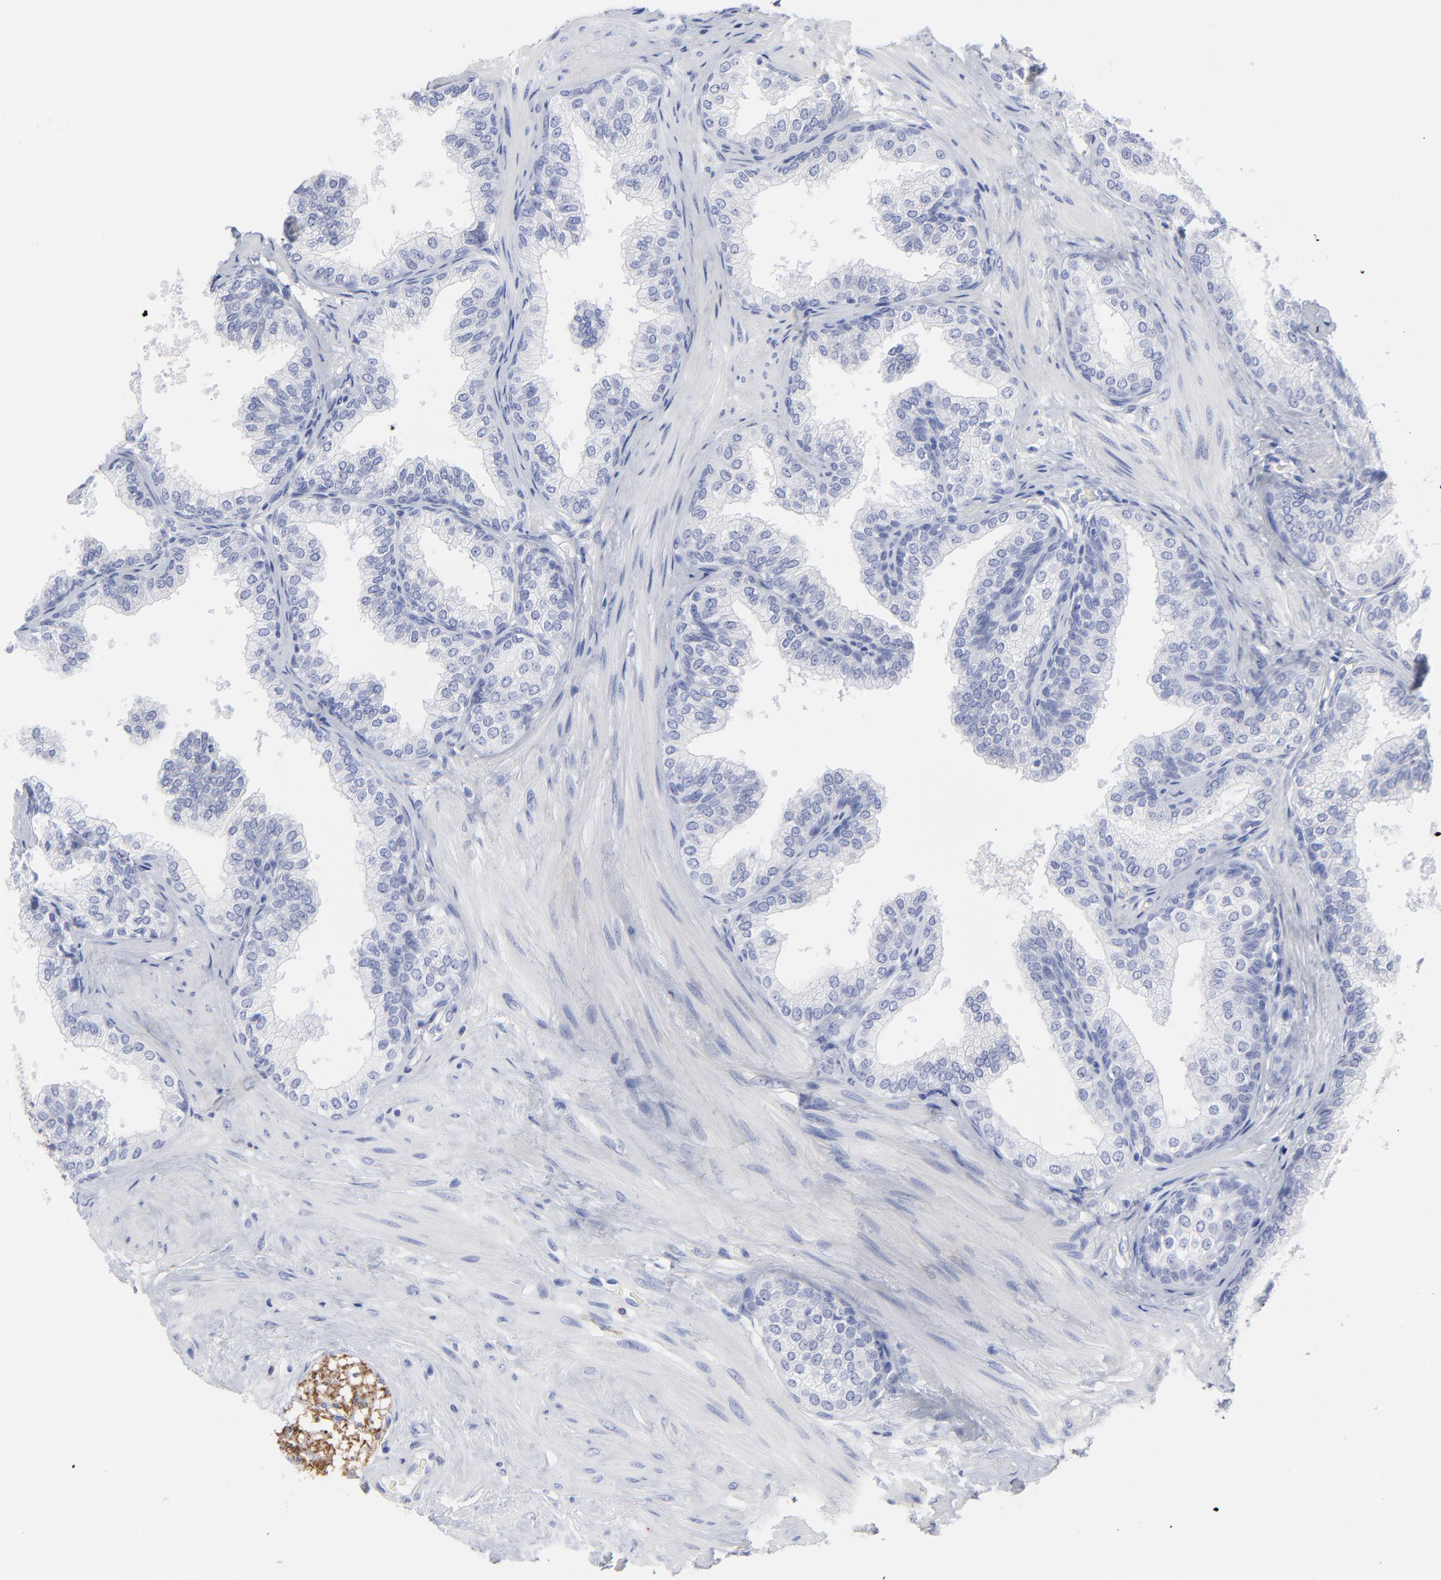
{"staining": {"intensity": "negative", "quantity": "none", "location": "none"}, "tissue": "prostate", "cell_type": "Glandular cells", "image_type": "normal", "snomed": [{"axis": "morphology", "description": "Normal tissue, NOS"}, {"axis": "topography", "description": "Prostate"}], "caption": "IHC of unremarkable prostate displays no expression in glandular cells. Nuclei are stained in blue.", "gene": "CNTN3", "patient": {"sex": "male", "age": 60}}